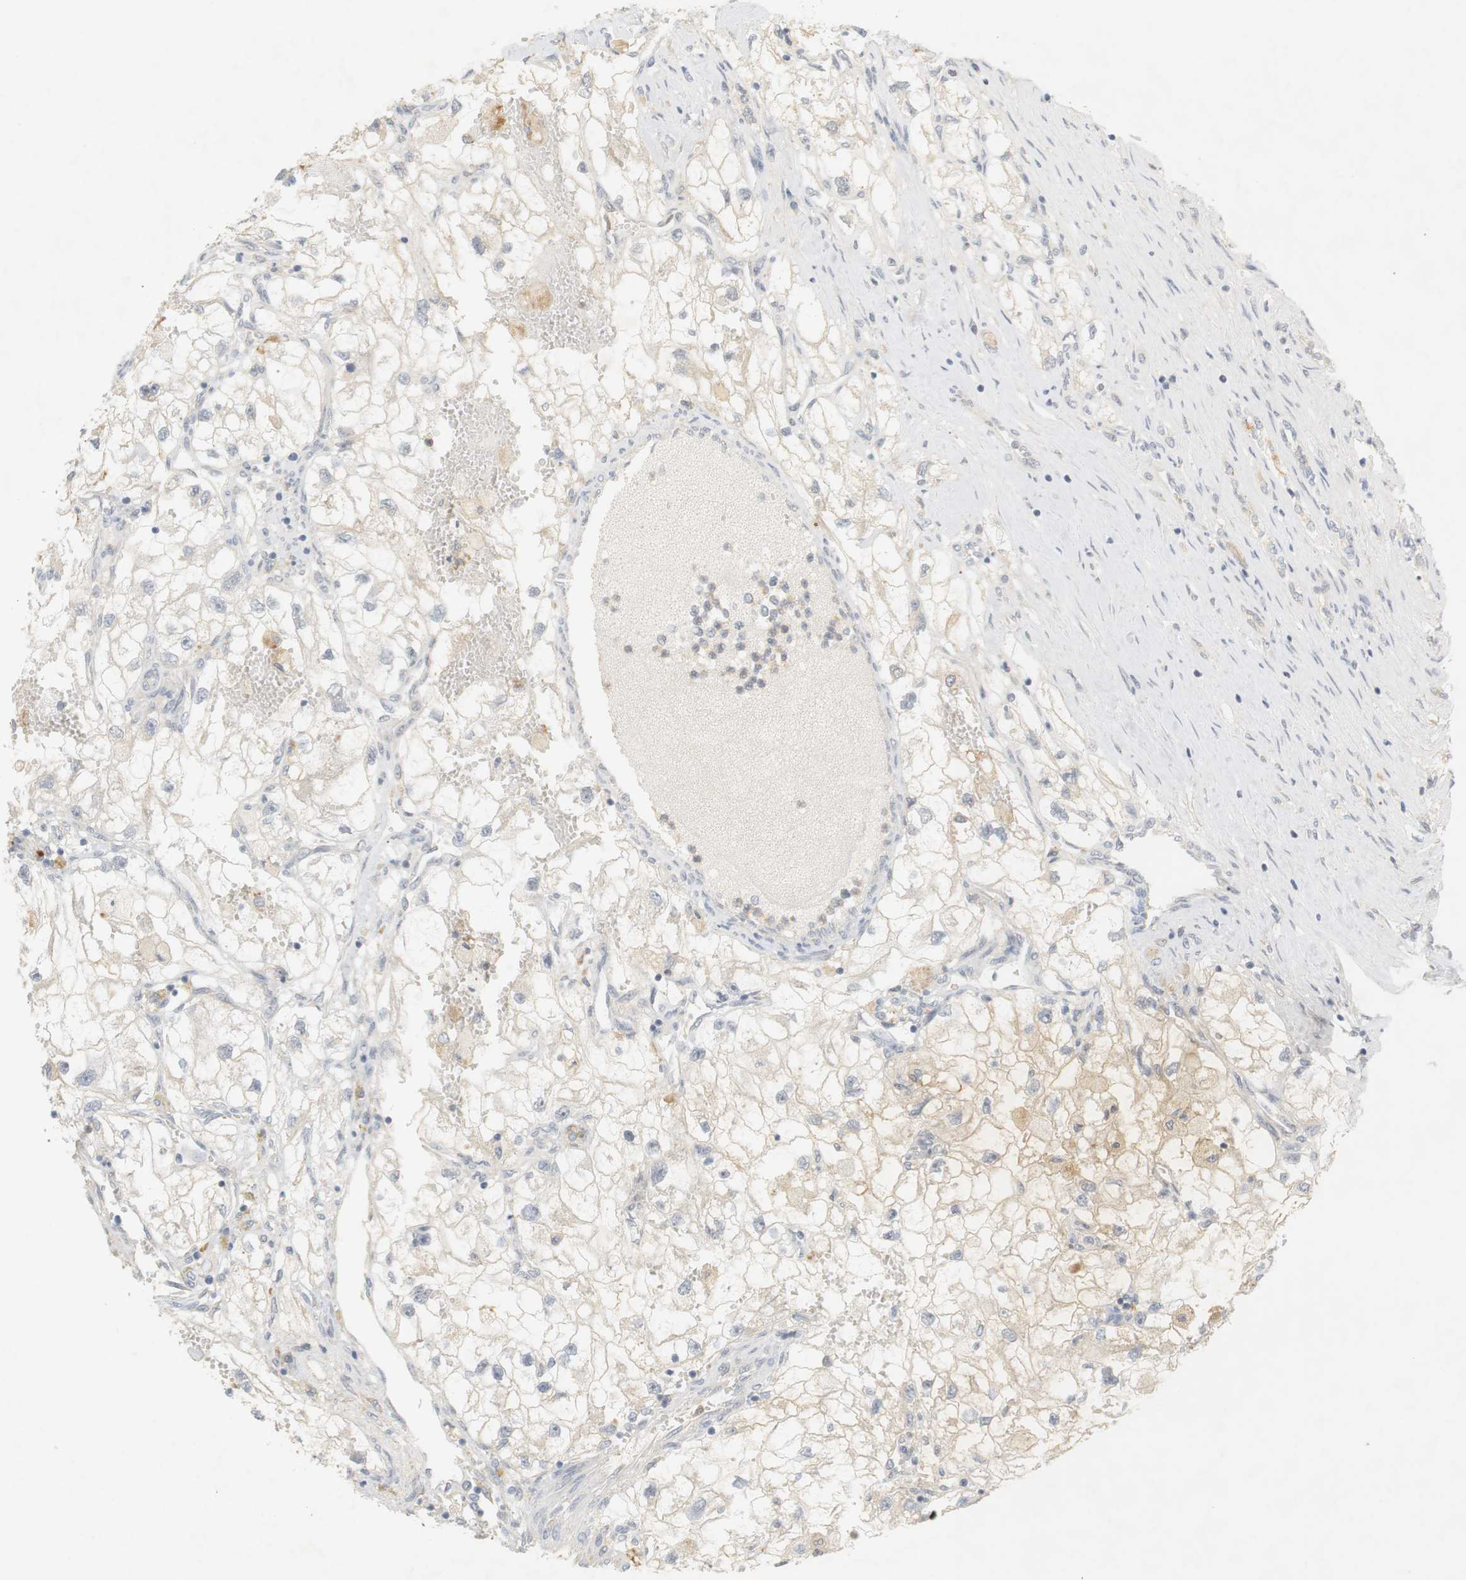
{"staining": {"intensity": "weak", "quantity": "<25%", "location": "cytoplasmic/membranous"}, "tissue": "renal cancer", "cell_type": "Tumor cells", "image_type": "cancer", "snomed": [{"axis": "morphology", "description": "Adenocarcinoma, NOS"}, {"axis": "topography", "description": "Kidney"}], "caption": "A histopathology image of renal adenocarcinoma stained for a protein shows no brown staining in tumor cells. (DAB IHC visualized using brightfield microscopy, high magnification).", "gene": "RTN3", "patient": {"sex": "female", "age": 70}}